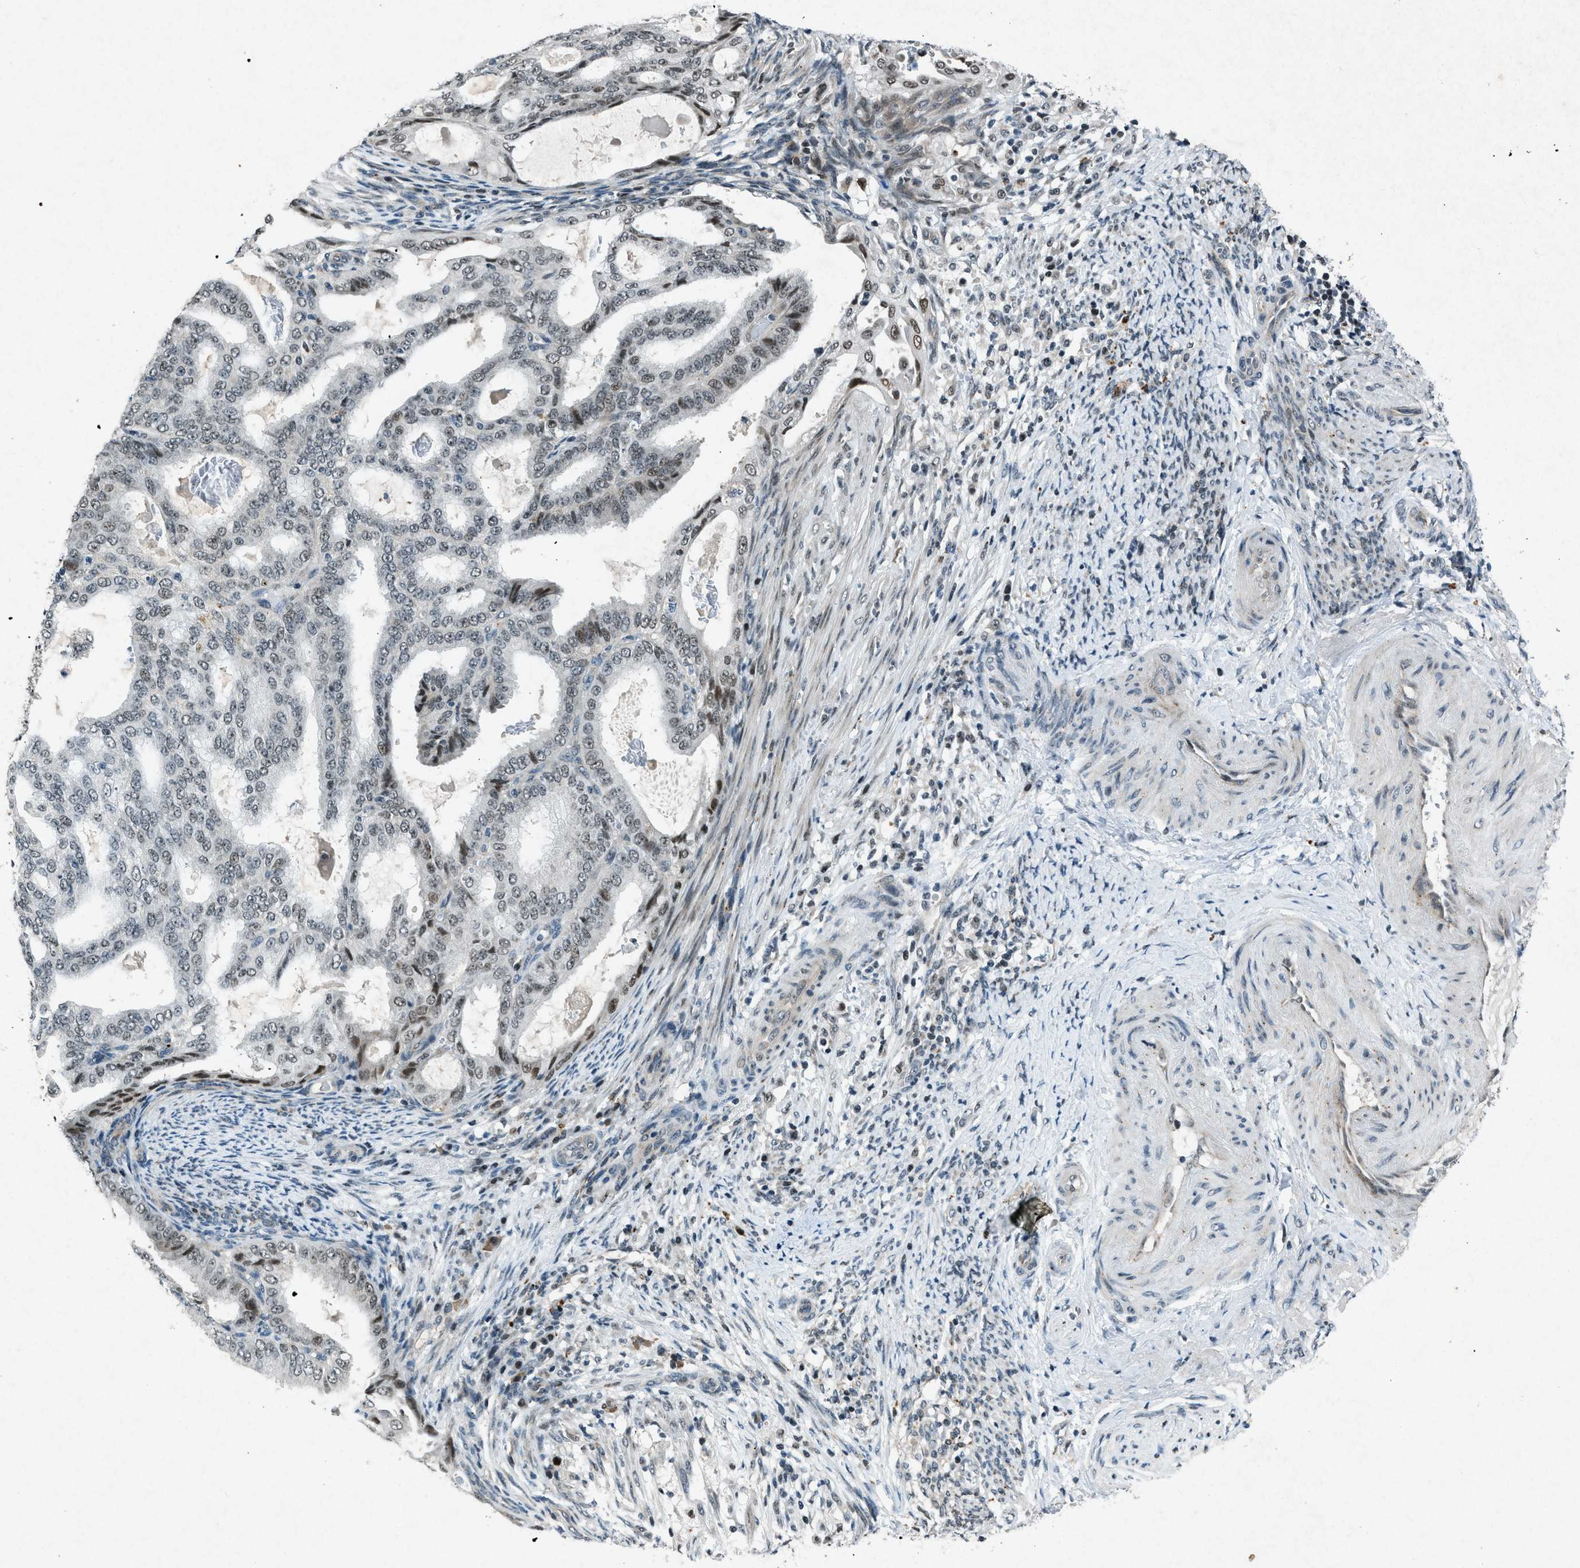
{"staining": {"intensity": "weak", "quantity": "25%-75%", "location": "nuclear"}, "tissue": "endometrial cancer", "cell_type": "Tumor cells", "image_type": "cancer", "snomed": [{"axis": "morphology", "description": "Adenocarcinoma, NOS"}, {"axis": "topography", "description": "Endometrium"}], "caption": "Approximately 25%-75% of tumor cells in human endometrial cancer display weak nuclear protein staining as visualized by brown immunohistochemical staining.", "gene": "ADCY1", "patient": {"sex": "female", "age": 58}}